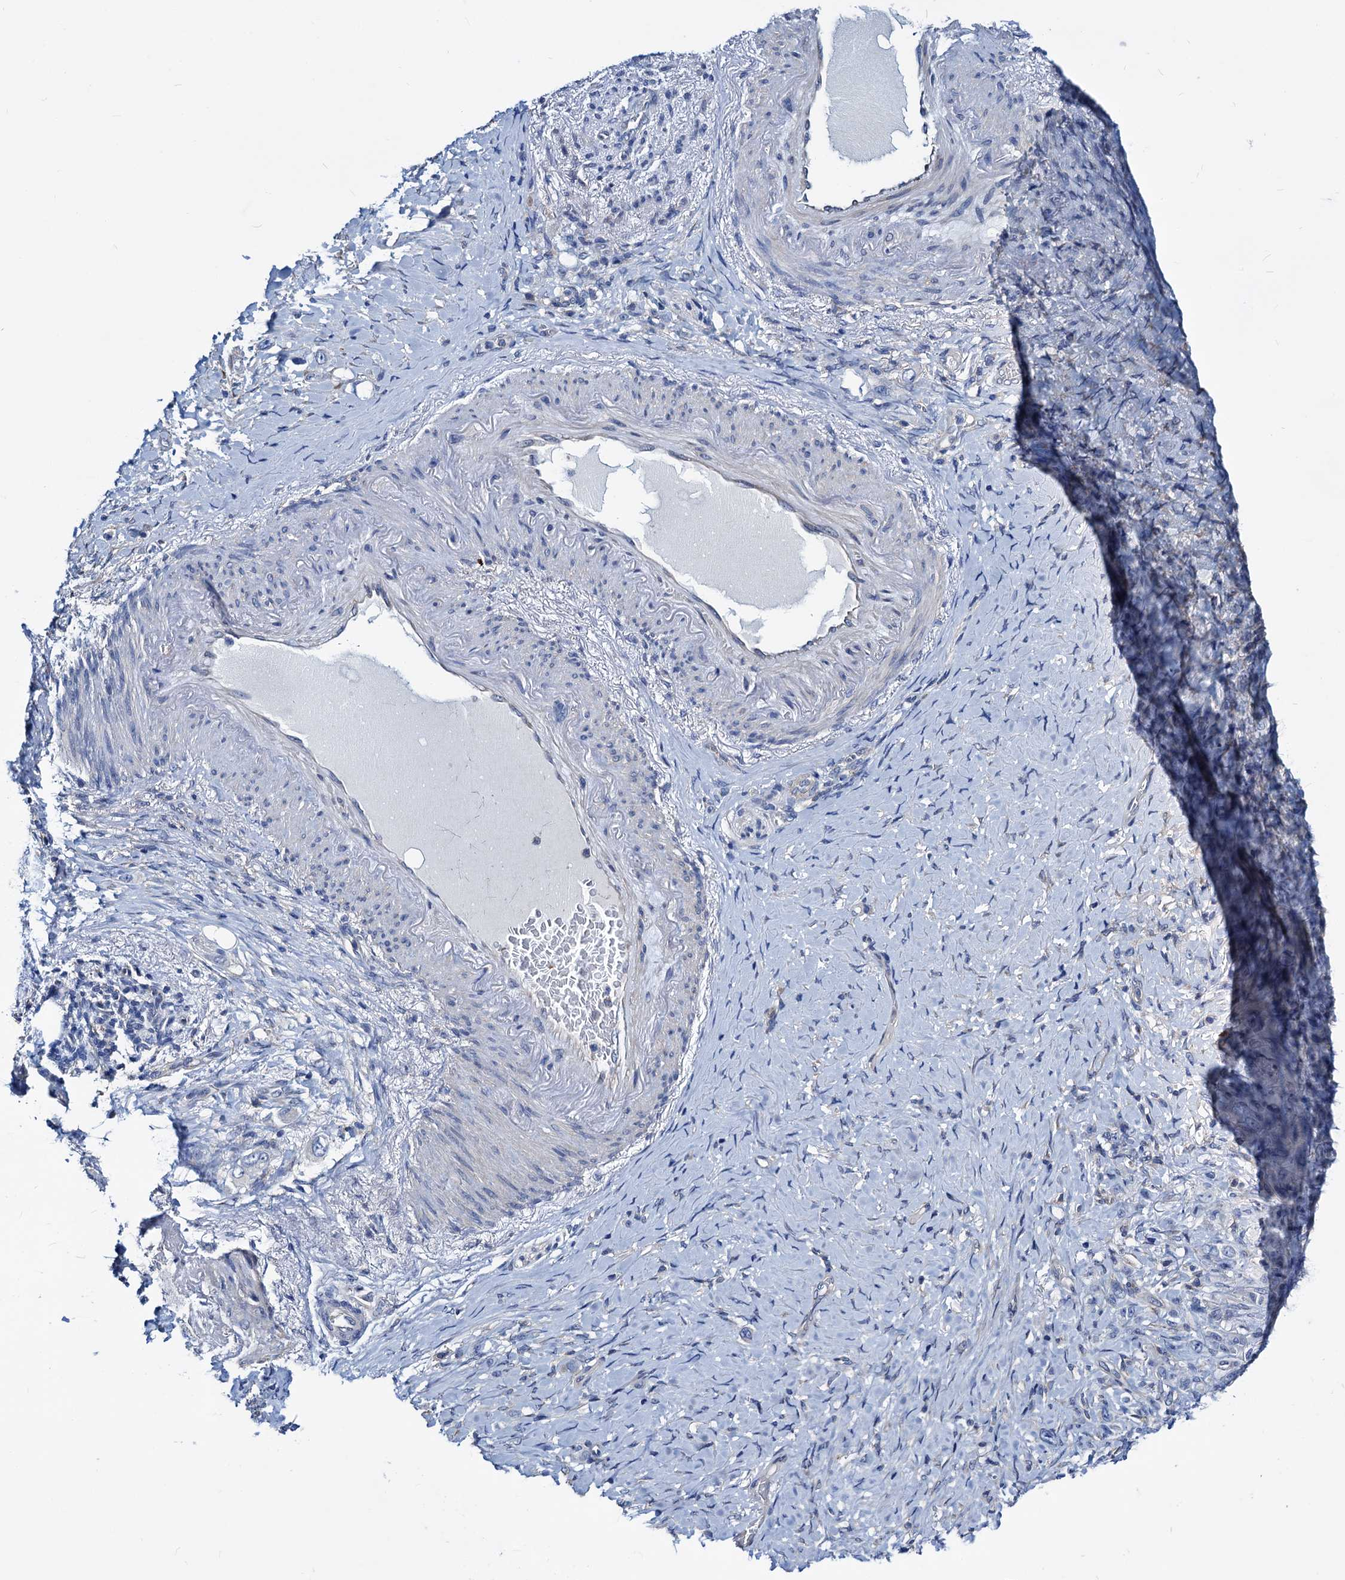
{"staining": {"intensity": "negative", "quantity": "none", "location": "none"}, "tissue": "stomach cancer", "cell_type": "Tumor cells", "image_type": "cancer", "snomed": [{"axis": "morphology", "description": "Adenocarcinoma, NOS"}, {"axis": "topography", "description": "Stomach"}], "caption": "DAB immunohistochemical staining of stomach cancer exhibits no significant staining in tumor cells.", "gene": "GCOM1", "patient": {"sex": "female", "age": 79}}